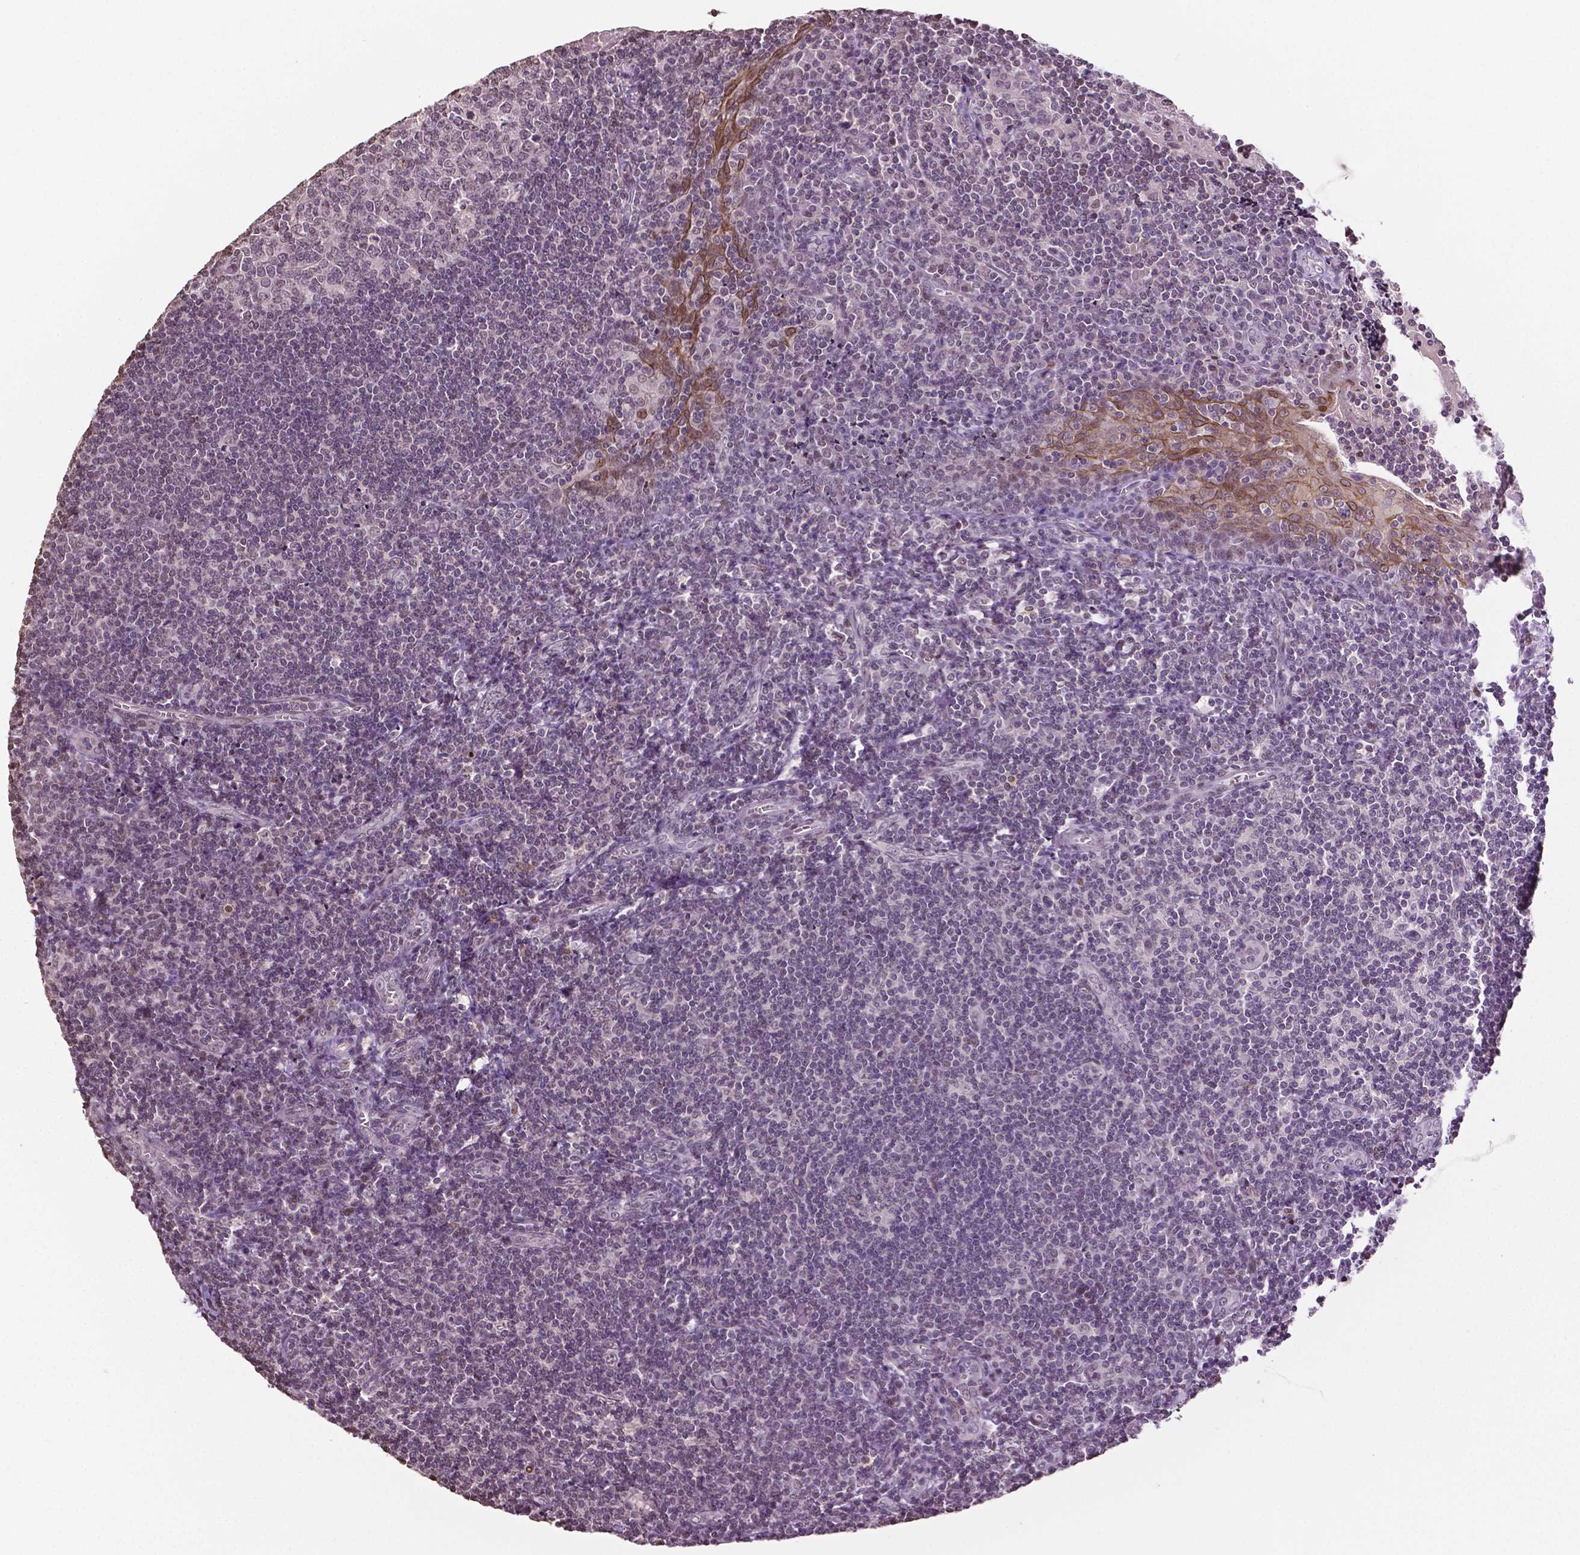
{"staining": {"intensity": "negative", "quantity": "none", "location": "none"}, "tissue": "tonsil", "cell_type": "Germinal center cells", "image_type": "normal", "snomed": [{"axis": "morphology", "description": "Normal tissue, NOS"}, {"axis": "morphology", "description": "Inflammation, NOS"}, {"axis": "topography", "description": "Tonsil"}], "caption": "Germinal center cells show no significant protein positivity in unremarkable tonsil.", "gene": "DLX5", "patient": {"sex": "female", "age": 31}}